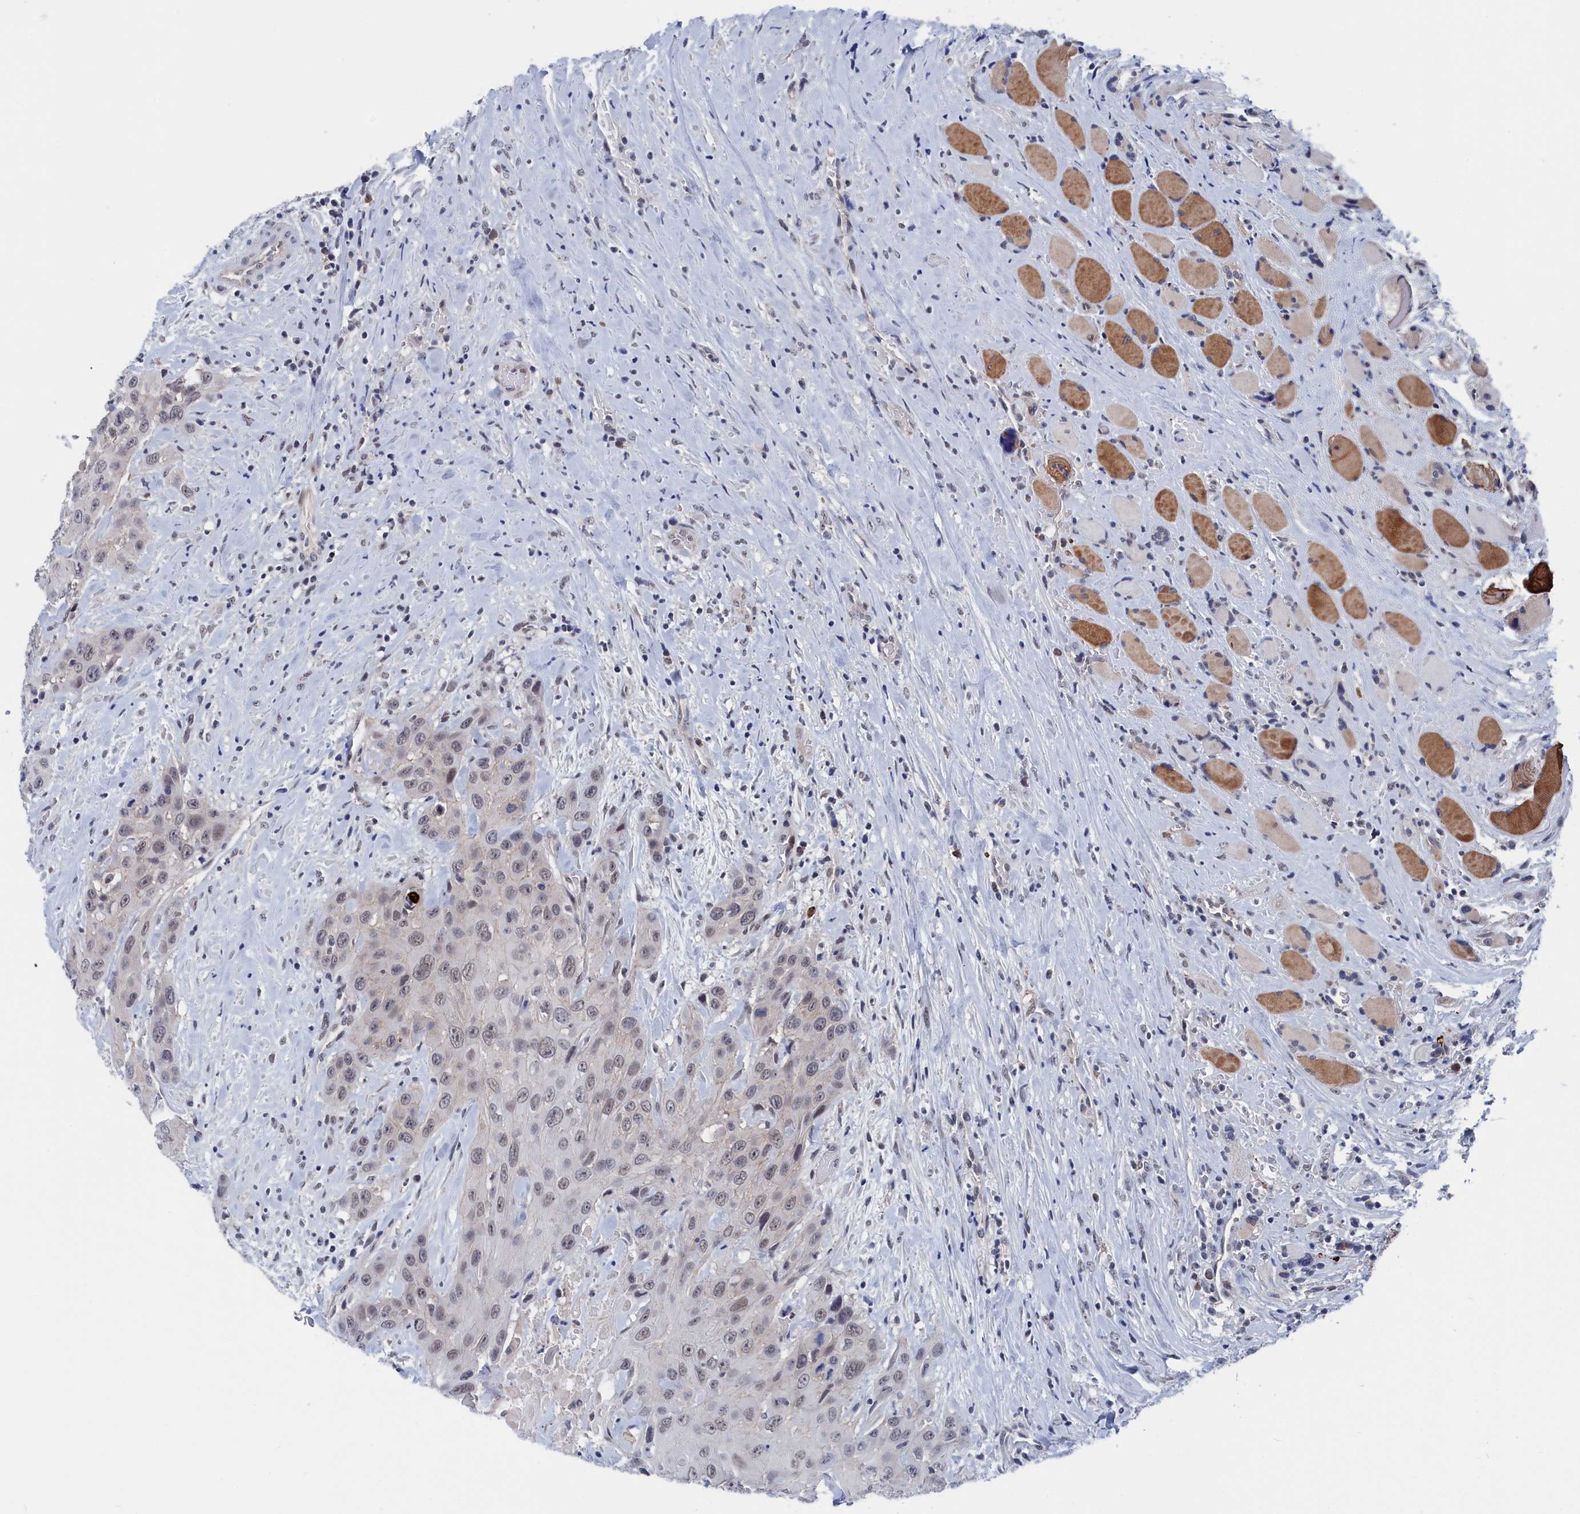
{"staining": {"intensity": "weak", "quantity": "<25%", "location": "nuclear"}, "tissue": "head and neck cancer", "cell_type": "Tumor cells", "image_type": "cancer", "snomed": [{"axis": "morphology", "description": "Squamous cell carcinoma, NOS"}, {"axis": "topography", "description": "Head-Neck"}], "caption": "Immunohistochemistry histopathology image of neoplastic tissue: head and neck cancer (squamous cell carcinoma) stained with DAB (3,3'-diaminobenzidine) exhibits no significant protein staining in tumor cells.", "gene": "MARCHF3", "patient": {"sex": "male", "age": 81}}